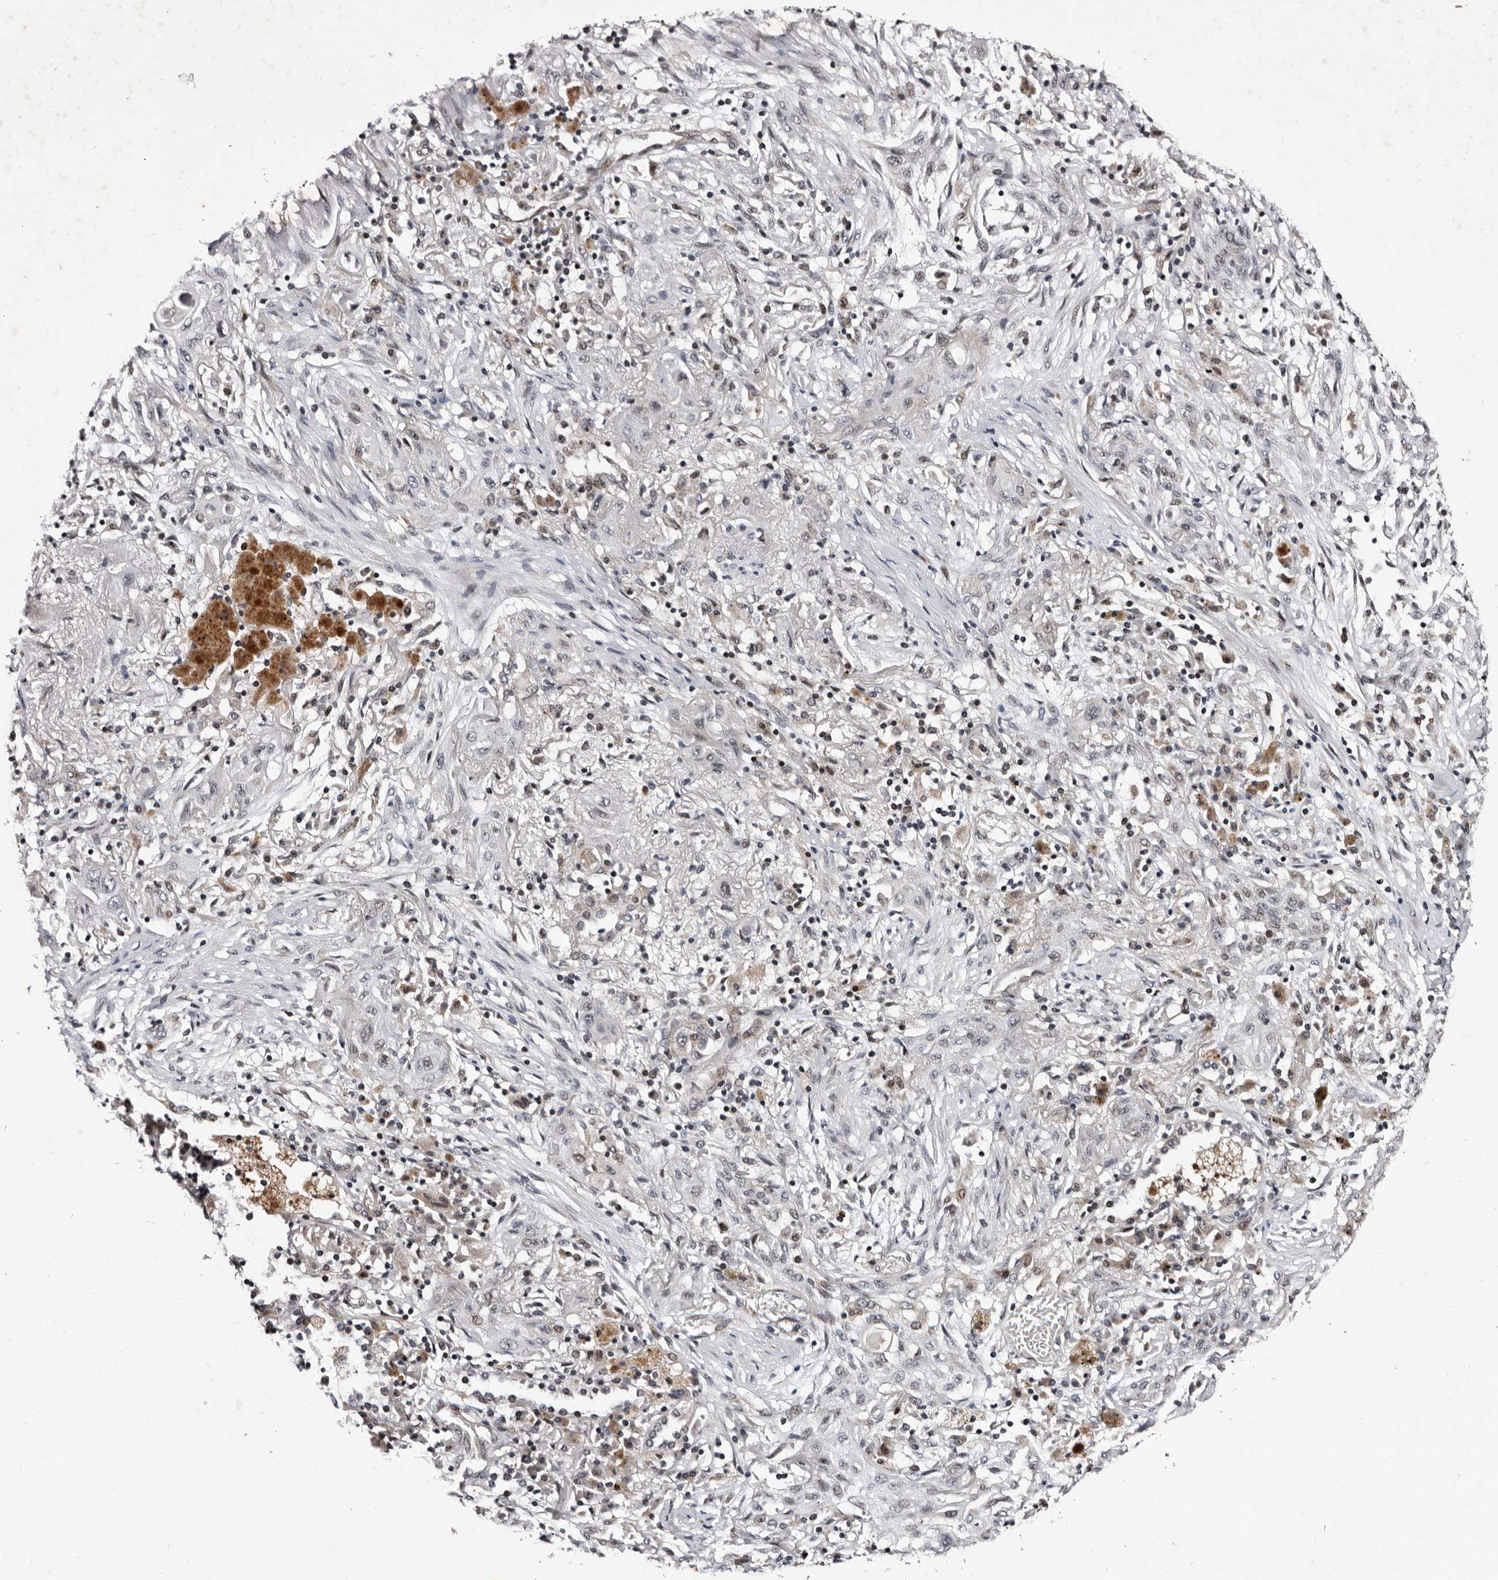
{"staining": {"intensity": "negative", "quantity": "none", "location": "none"}, "tissue": "lung cancer", "cell_type": "Tumor cells", "image_type": "cancer", "snomed": [{"axis": "morphology", "description": "Squamous cell carcinoma, NOS"}, {"axis": "topography", "description": "Lung"}], "caption": "Protein analysis of lung cancer (squamous cell carcinoma) shows no significant staining in tumor cells. (DAB (3,3'-diaminobenzidine) immunohistochemistry (IHC) visualized using brightfield microscopy, high magnification).", "gene": "TNKS", "patient": {"sex": "female", "age": 47}}